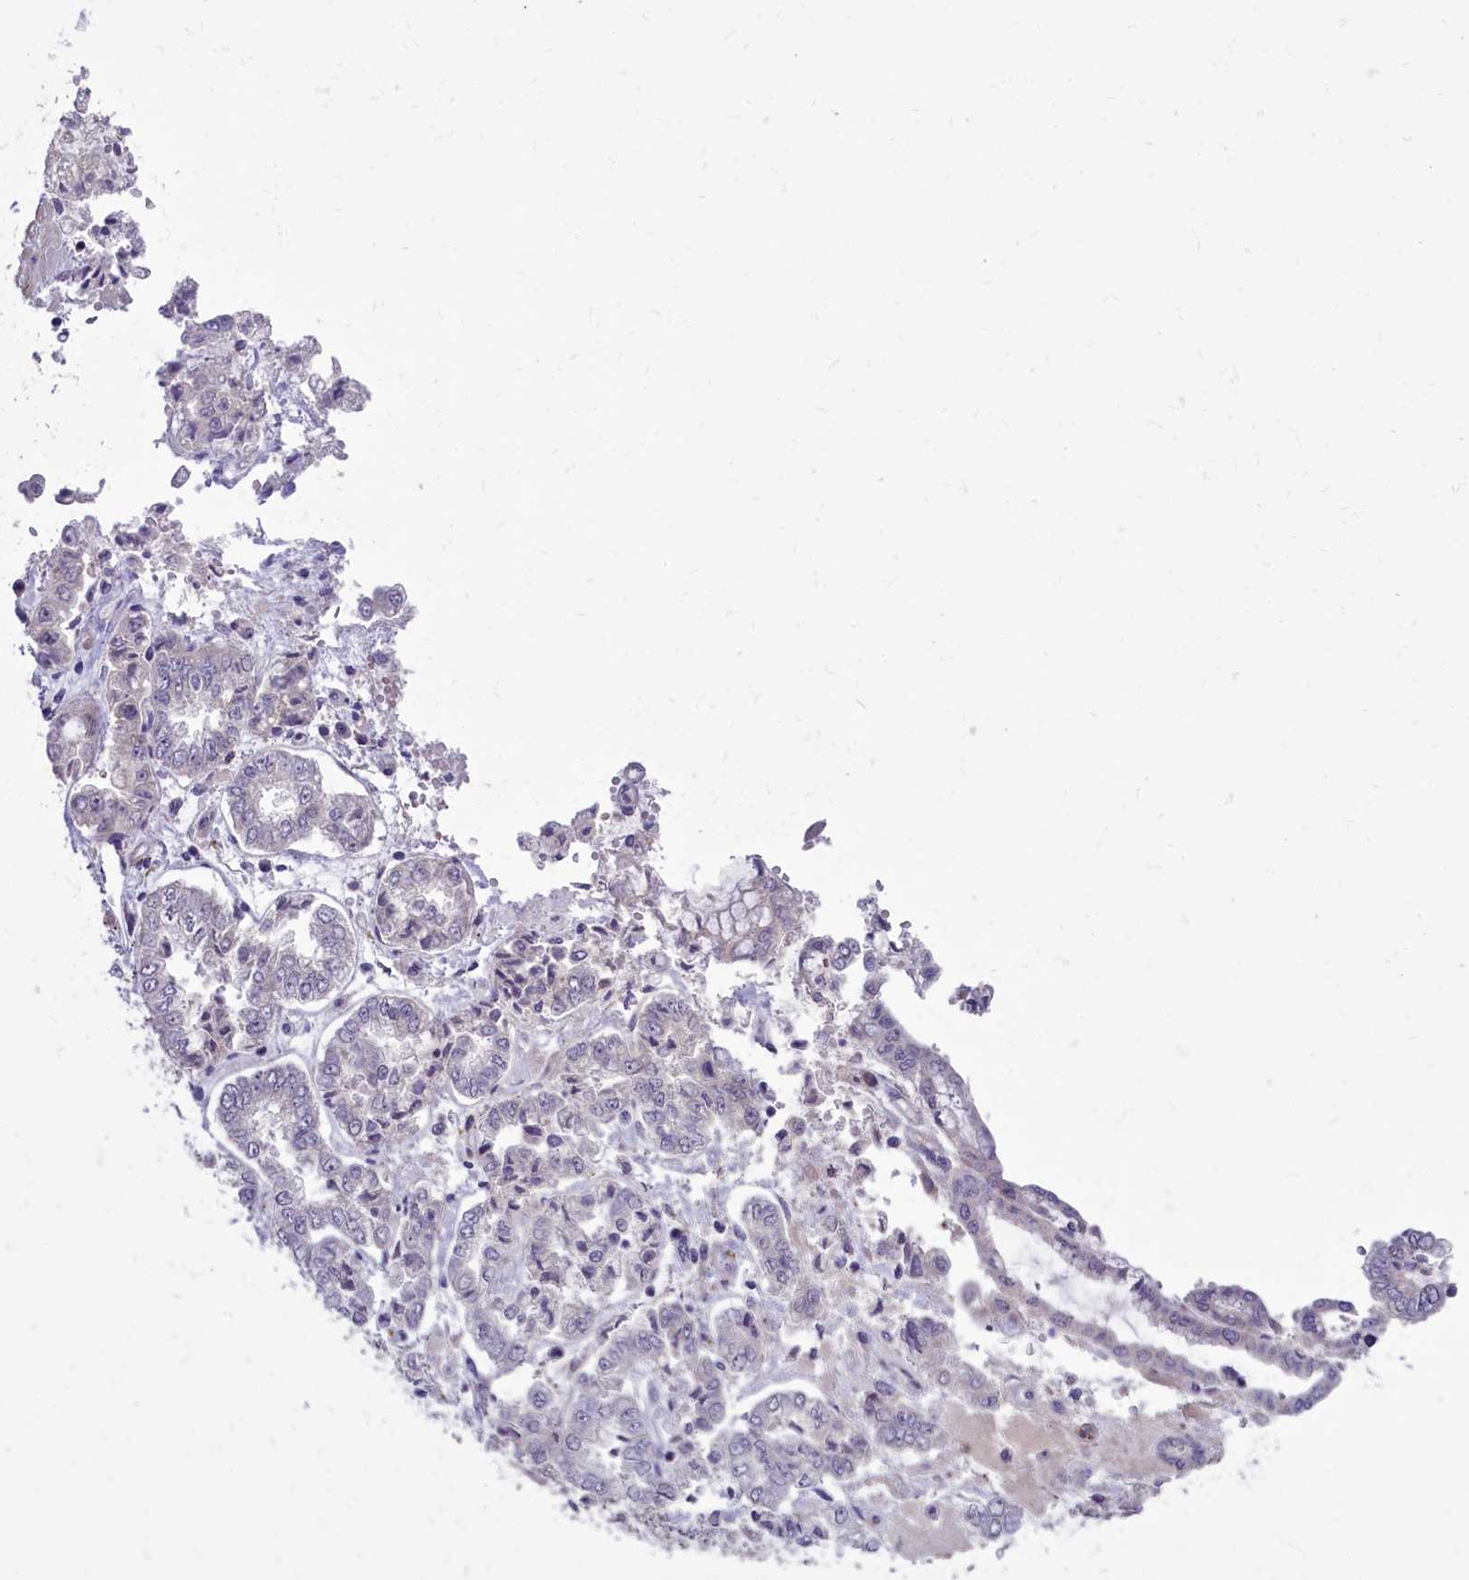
{"staining": {"intensity": "negative", "quantity": "none", "location": "none"}, "tissue": "stomach cancer", "cell_type": "Tumor cells", "image_type": "cancer", "snomed": [{"axis": "morphology", "description": "Adenocarcinoma, NOS"}, {"axis": "topography", "description": "Stomach"}], "caption": "This is an IHC image of stomach cancer. There is no positivity in tumor cells.", "gene": "ENPP6", "patient": {"sex": "male", "age": 76}}